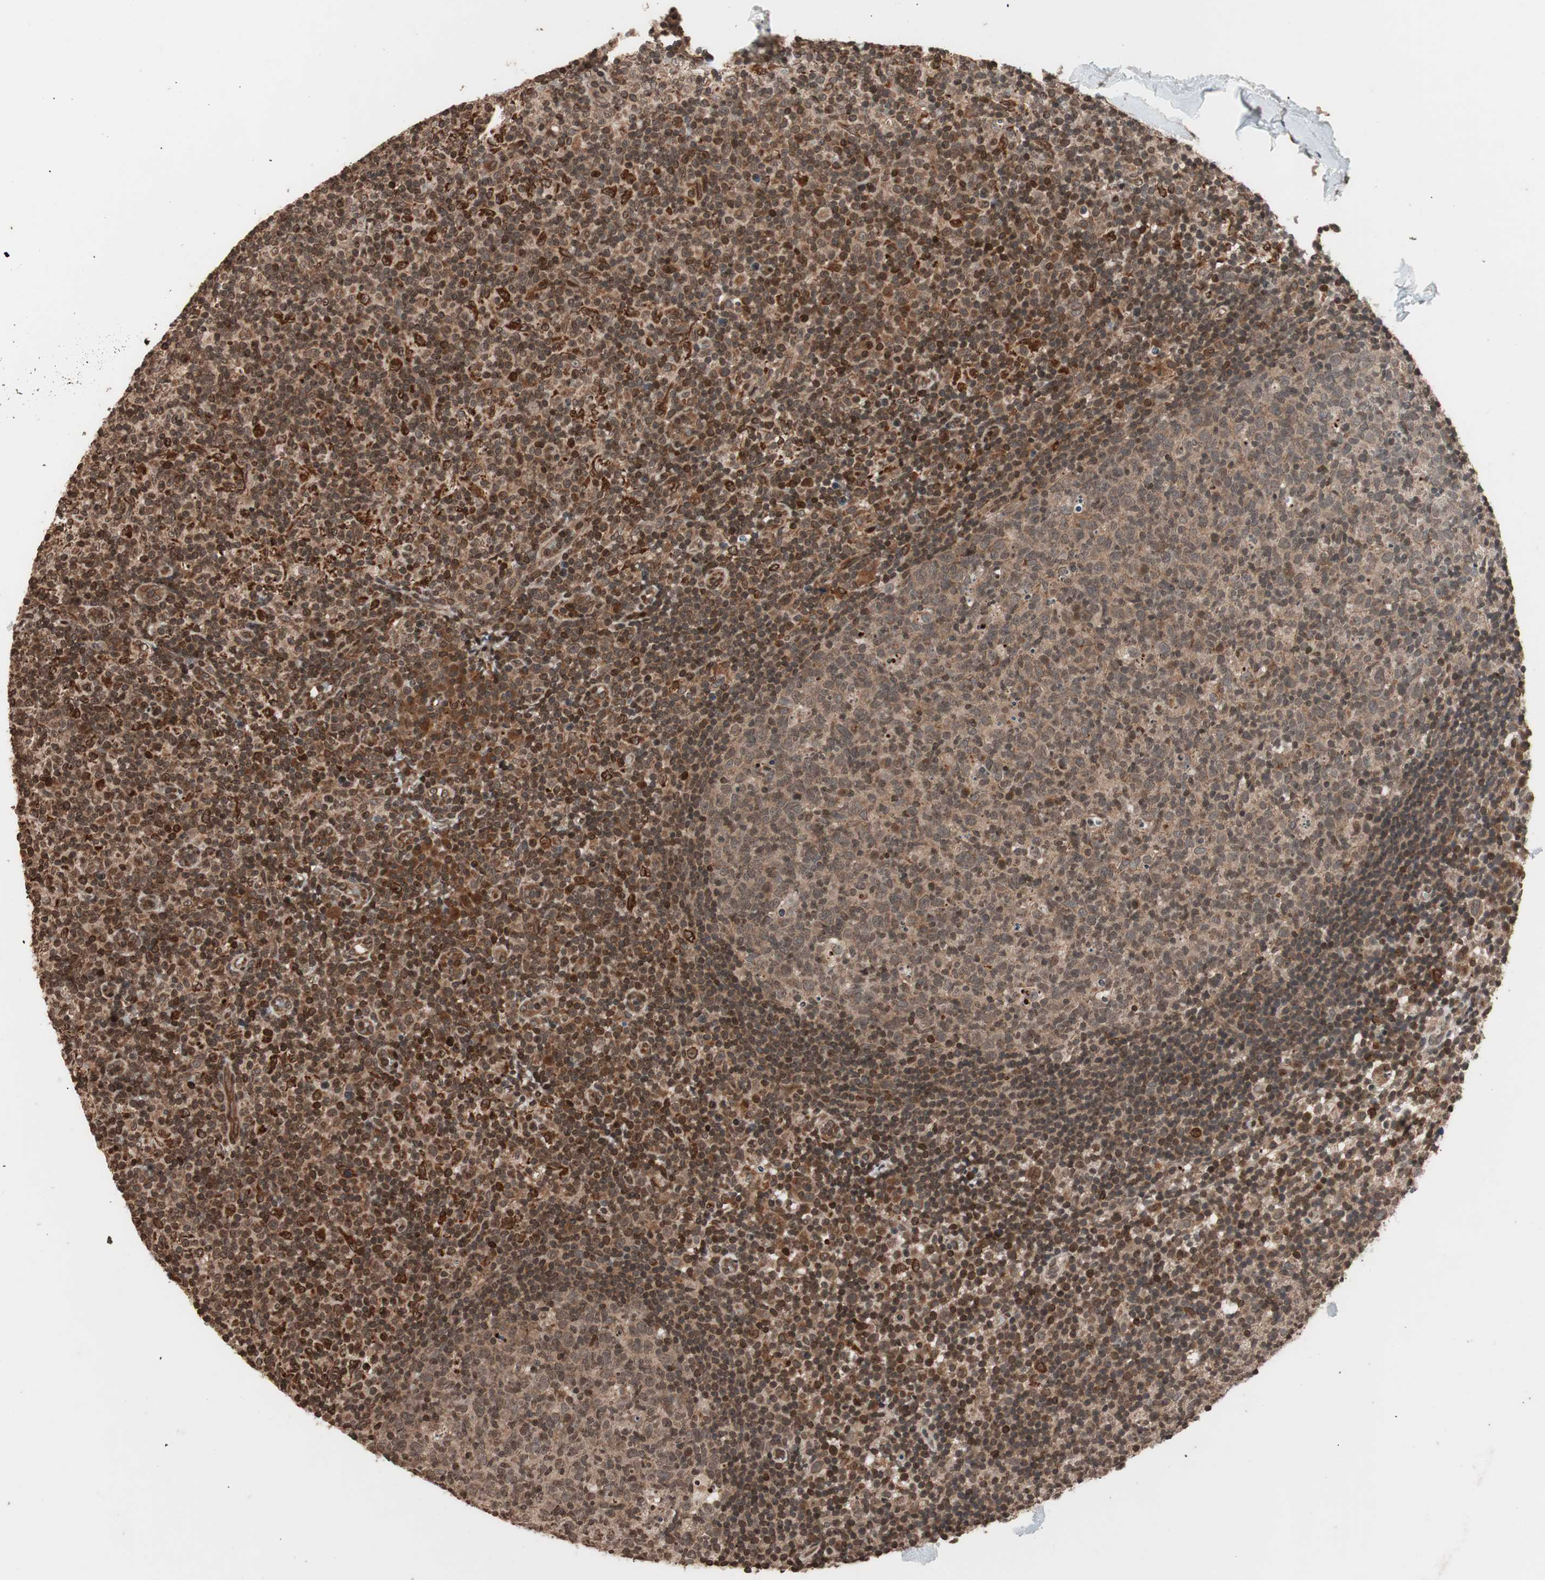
{"staining": {"intensity": "strong", "quantity": ">75%", "location": "cytoplasmic/membranous"}, "tissue": "lymph node", "cell_type": "Germinal center cells", "image_type": "normal", "snomed": [{"axis": "morphology", "description": "Normal tissue, NOS"}, {"axis": "morphology", "description": "Inflammation, NOS"}, {"axis": "topography", "description": "Lymph node"}], "caption": "Lymph node stained with DAB (3,3'-diaminobenzidine) immunohistochemistry shows high levels of strong cytoplasmic/membranous positivity in about >75% of germinal center cells.", "gene": "ZFC3H1", "patient": {"sex": "male", "age": 55}}